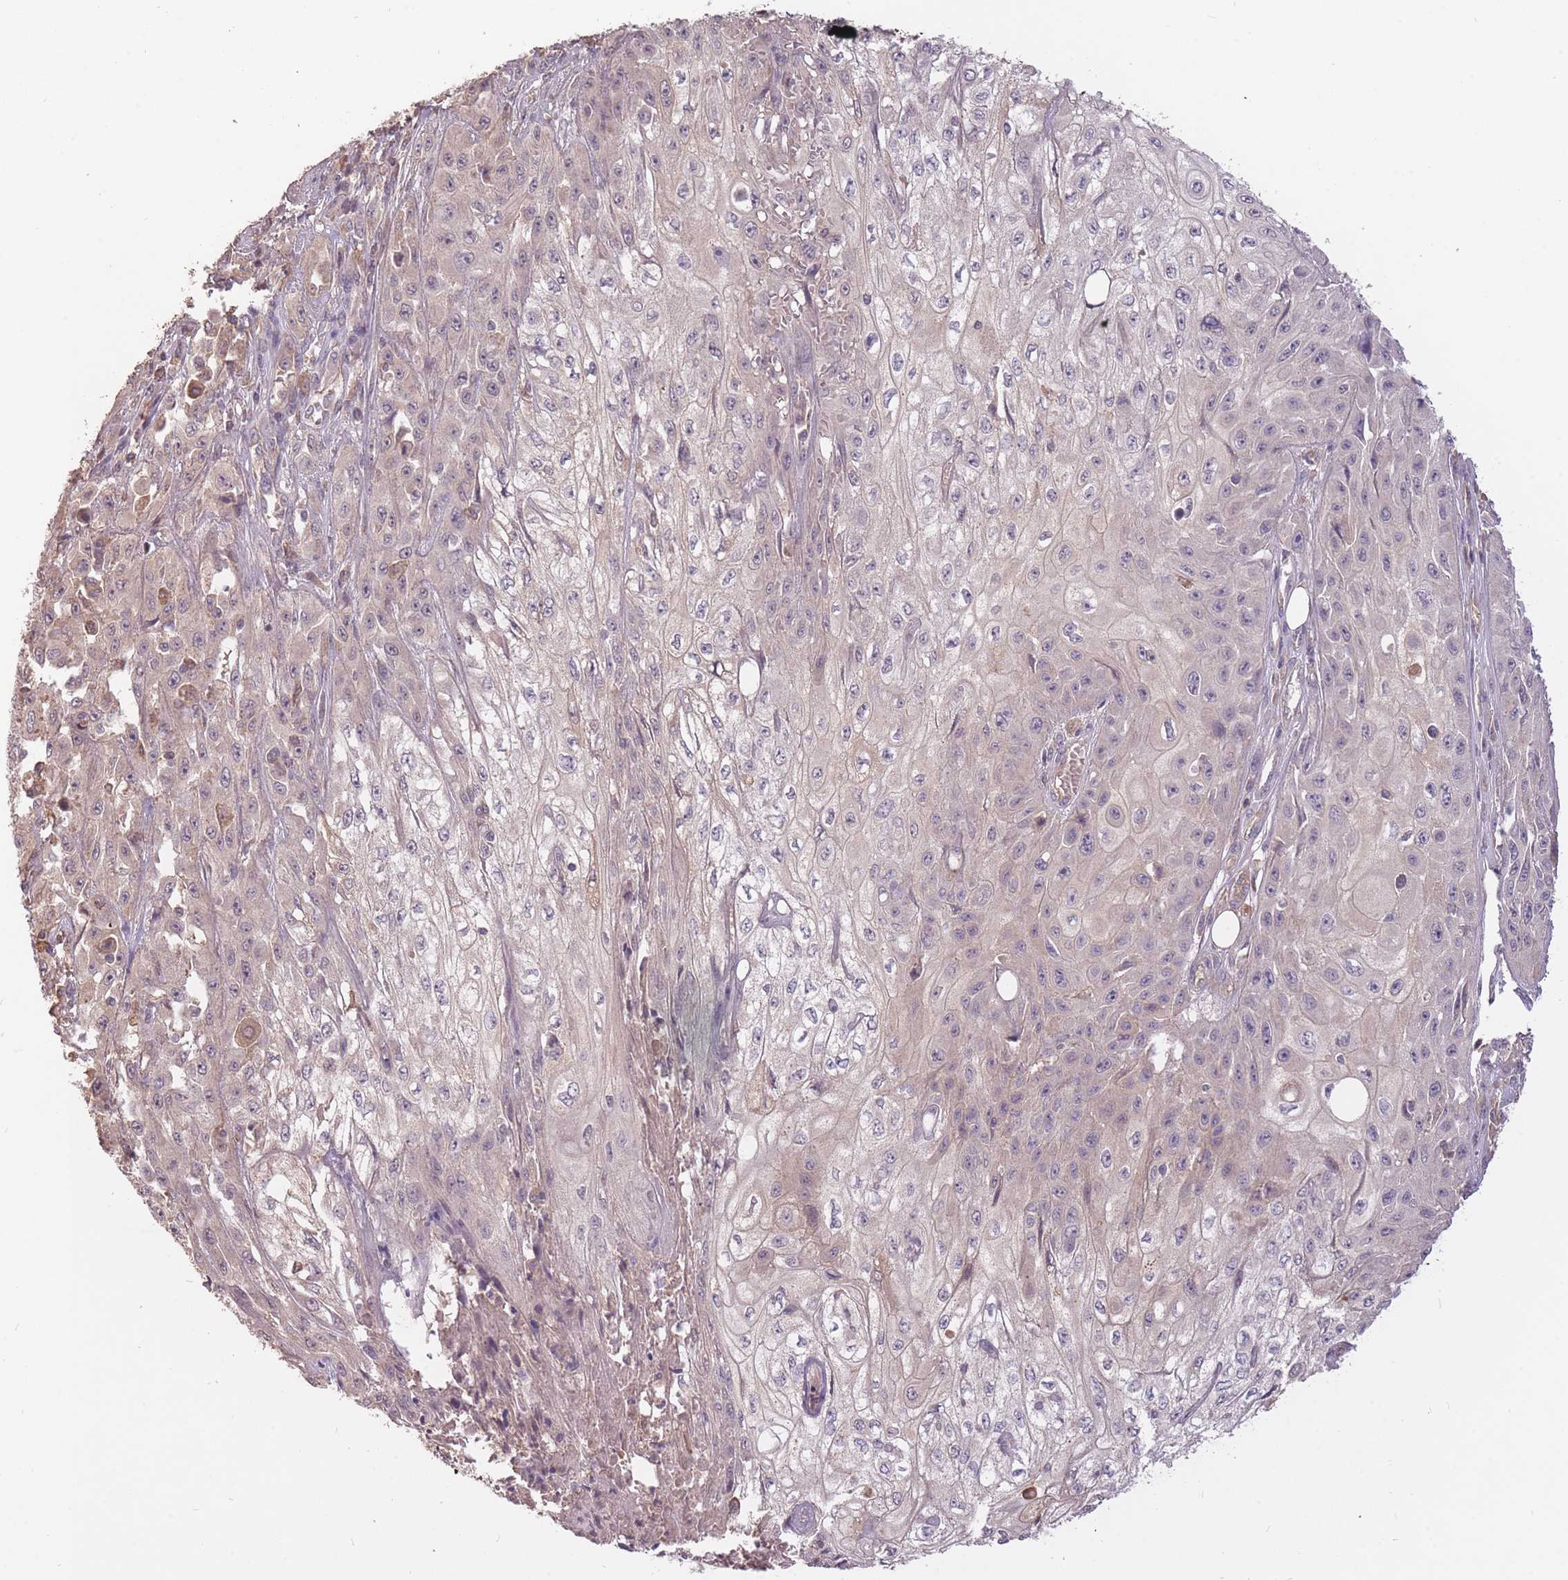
{"staining": {"intensity": "negative", "quantity": "none", "location": "none"}, "tissue": "skin cancer", "cell_type": "Tumor cells", "image_type": "cancer", "snomed": [{"axis": "morphology", "description": "Squamous cell carcinoma, NOS"}, {"axis": "morphology", "description": "Squamous cell carcinoma, metastatic, NOS"}, {"axis": "topography", "description": "Skin"}, {"axis": "topography", "description": "Lymph node"}], "caption": "Skin cancer (squamous cell carcinoma) stained for a protein using immunohistochemistry (IHC) demonstrates no positivity tumor cells.", "gene": "LRATD2", "patient": {"sex": "male", "age": 75}}